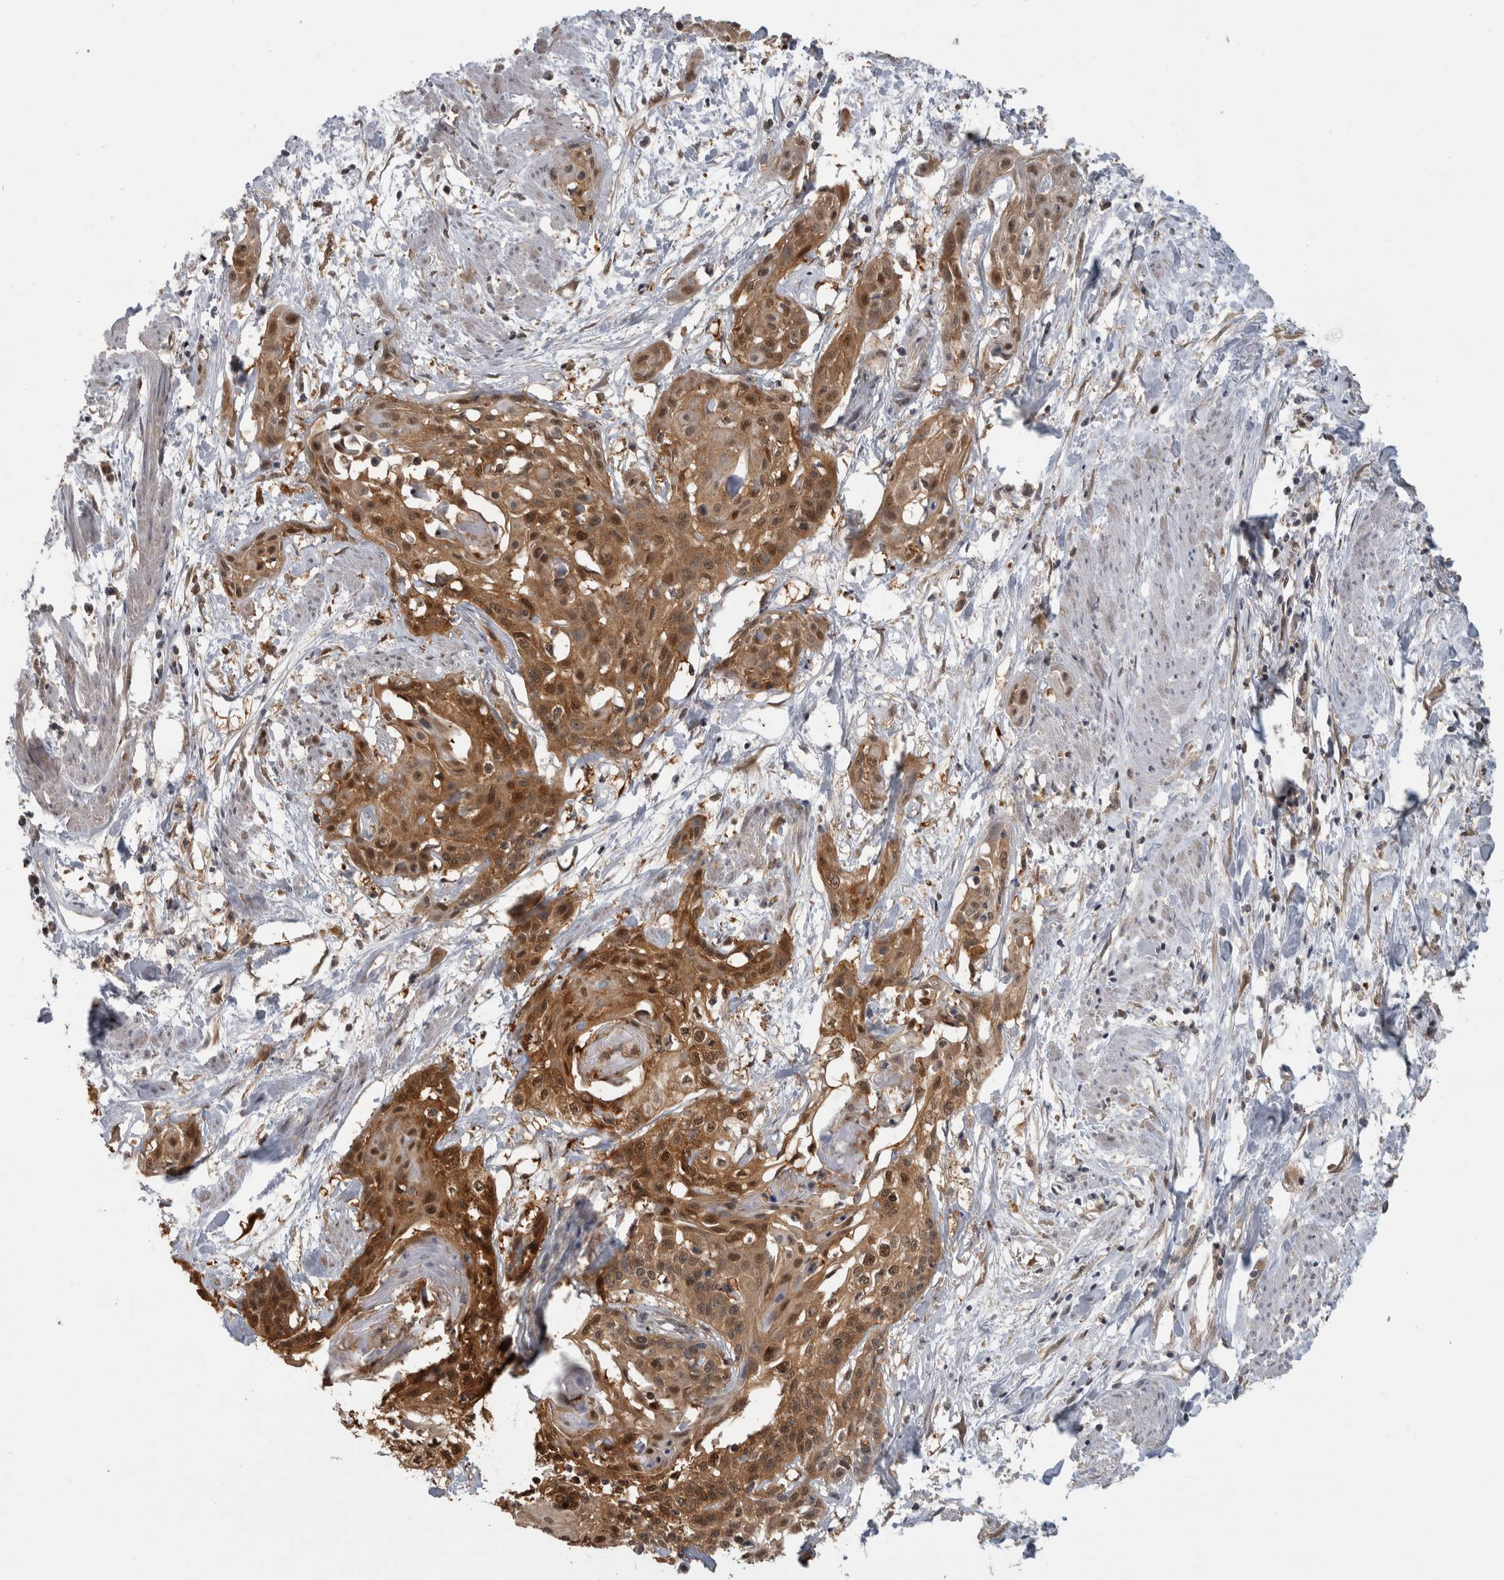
{"staining": {"intensity": "moderate", "quantity": ">75%", "location": "cytoplasmic/membranous,nuclear"}, "tissue": "cervical cancer", "cell_type": "Tumor cells", "image_type": "cancer", "snomed": [{"axis": "morphology", "description": "Squamous cell carcinoma, NOS"}, {"axis": "topography", "description": "Cervix"}], "caption": "Protein staining shows moderate cytoplasmic/membranous and nuclear staining in about >75% of tumor cells in cervical squamous cell carcinoma.", "gene": "ASTN2", "patient": {"sex": "female", "age": 57}}